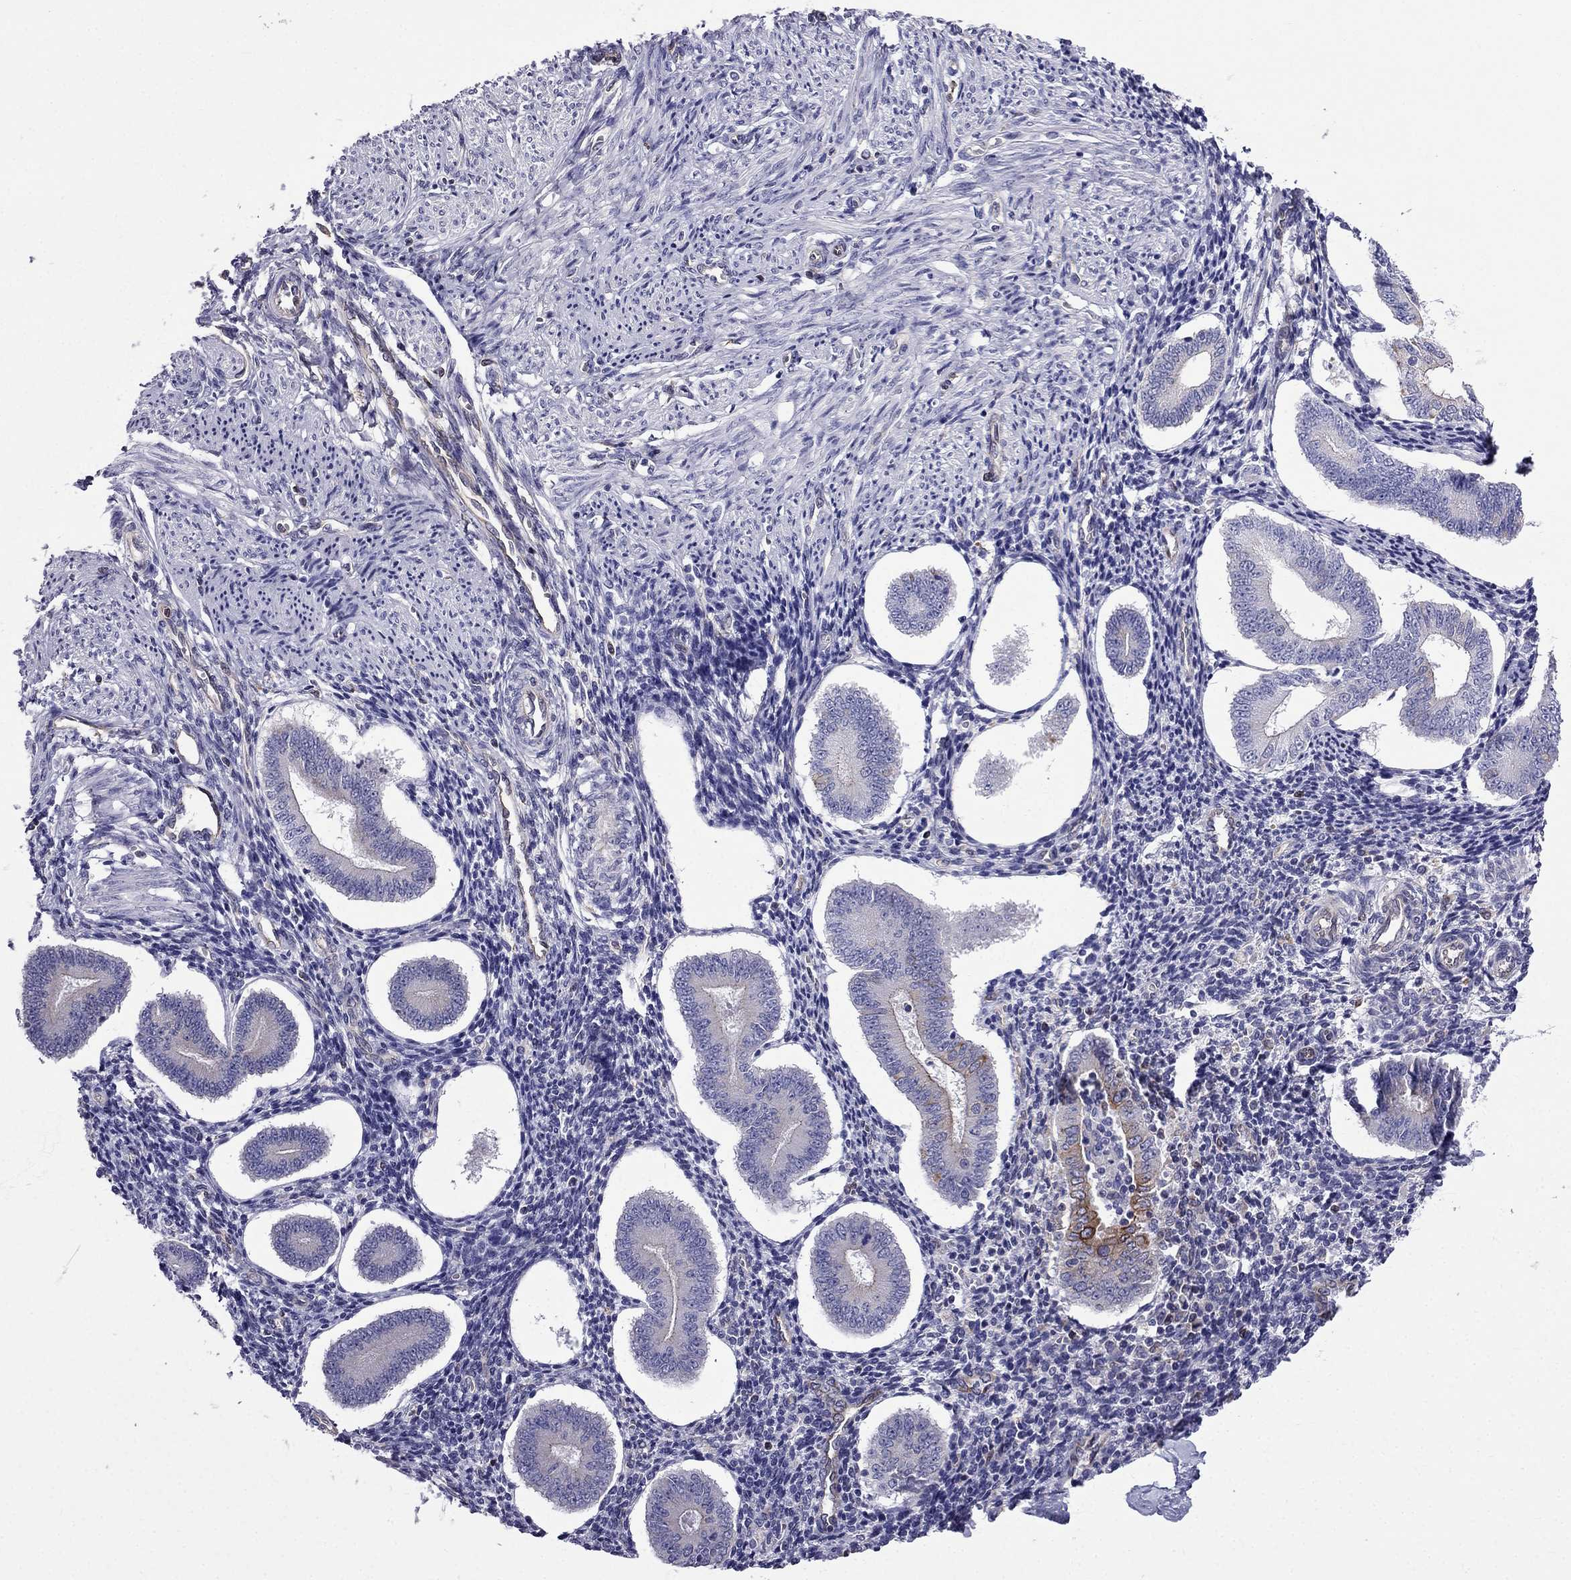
{"staining": {"intensity": "negative", "quantity": "none", "location": "none"}, "tissue": "endometrium", "cell_type": "Cells in endometrial stroma", "image_type": "normal", "snomed": [{"axis": "morphology", "description": "Normal tissue, NOS"}, {"axis": "topography", "description": "Endometrium"}], "caption": "Immunohistochemistry histopathology image of unremarkable endometrium: endometrium stained with DAB reveals no significant protein expression in cells in endometrial stroma.", "gene": "GNAL", "patient": {"sex": "female", "age": 40}}